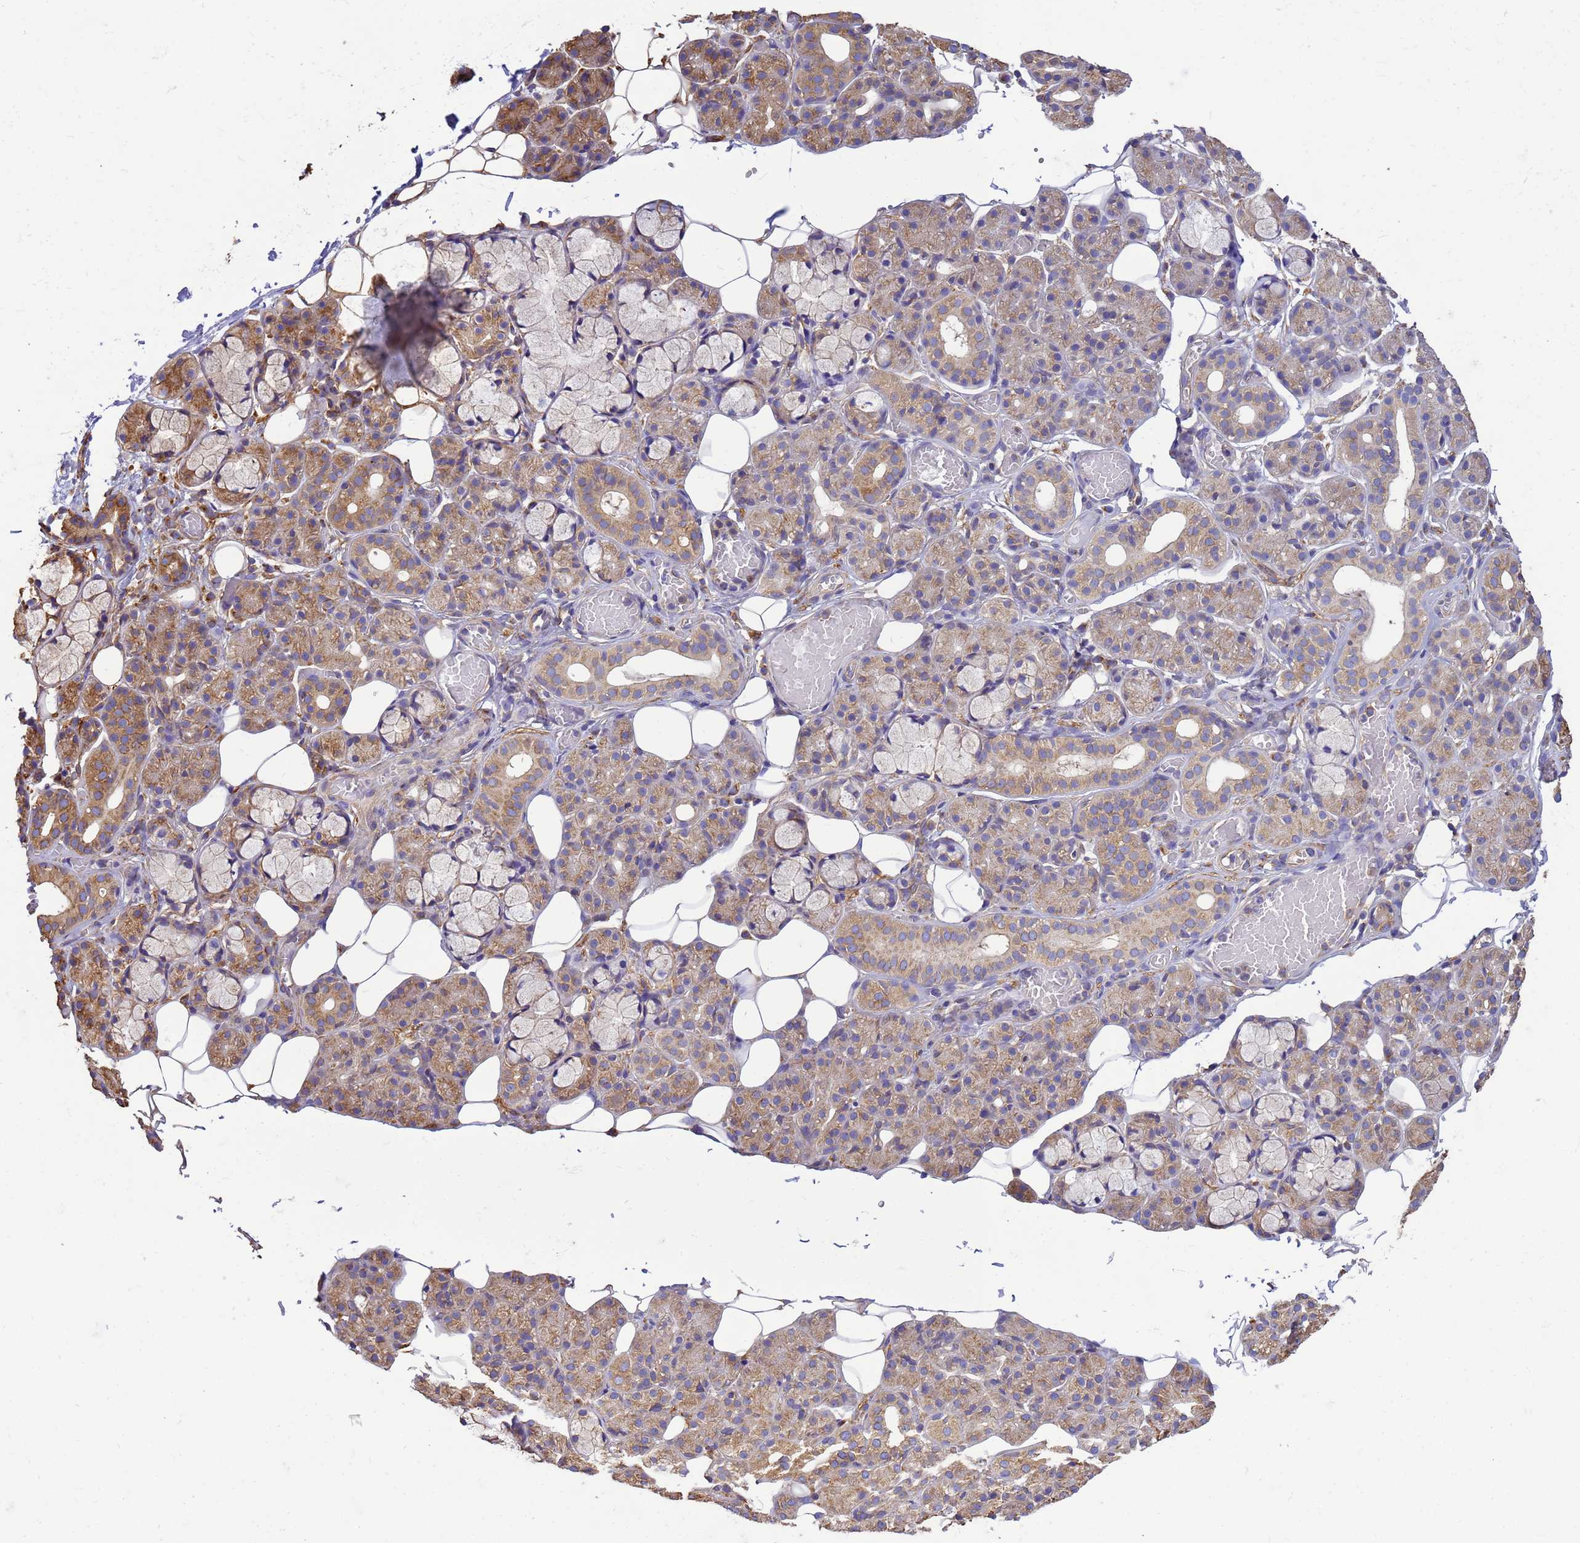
{"staining": {"intensity": "moderate", "quantity": "25%-75%", "location": "cytoplasmic/membranous"}, "tissue": "salivary gland", "cell_type": "Glandular cells", "image_type": "normal", "snomed": [{"axis": "morphology", "description": "Normal tissue, NOS"}, {"axis": "topography", "description": "Salivary gland"}], "caption": "Protein analysis of benign salivary gland demonstrates moderate cytoplasmic/membranous expression in approximately 25%-75% of glandular cells.", "gene": "ENSG00000198211", "patient": {"sex": "male", "age": 63}}